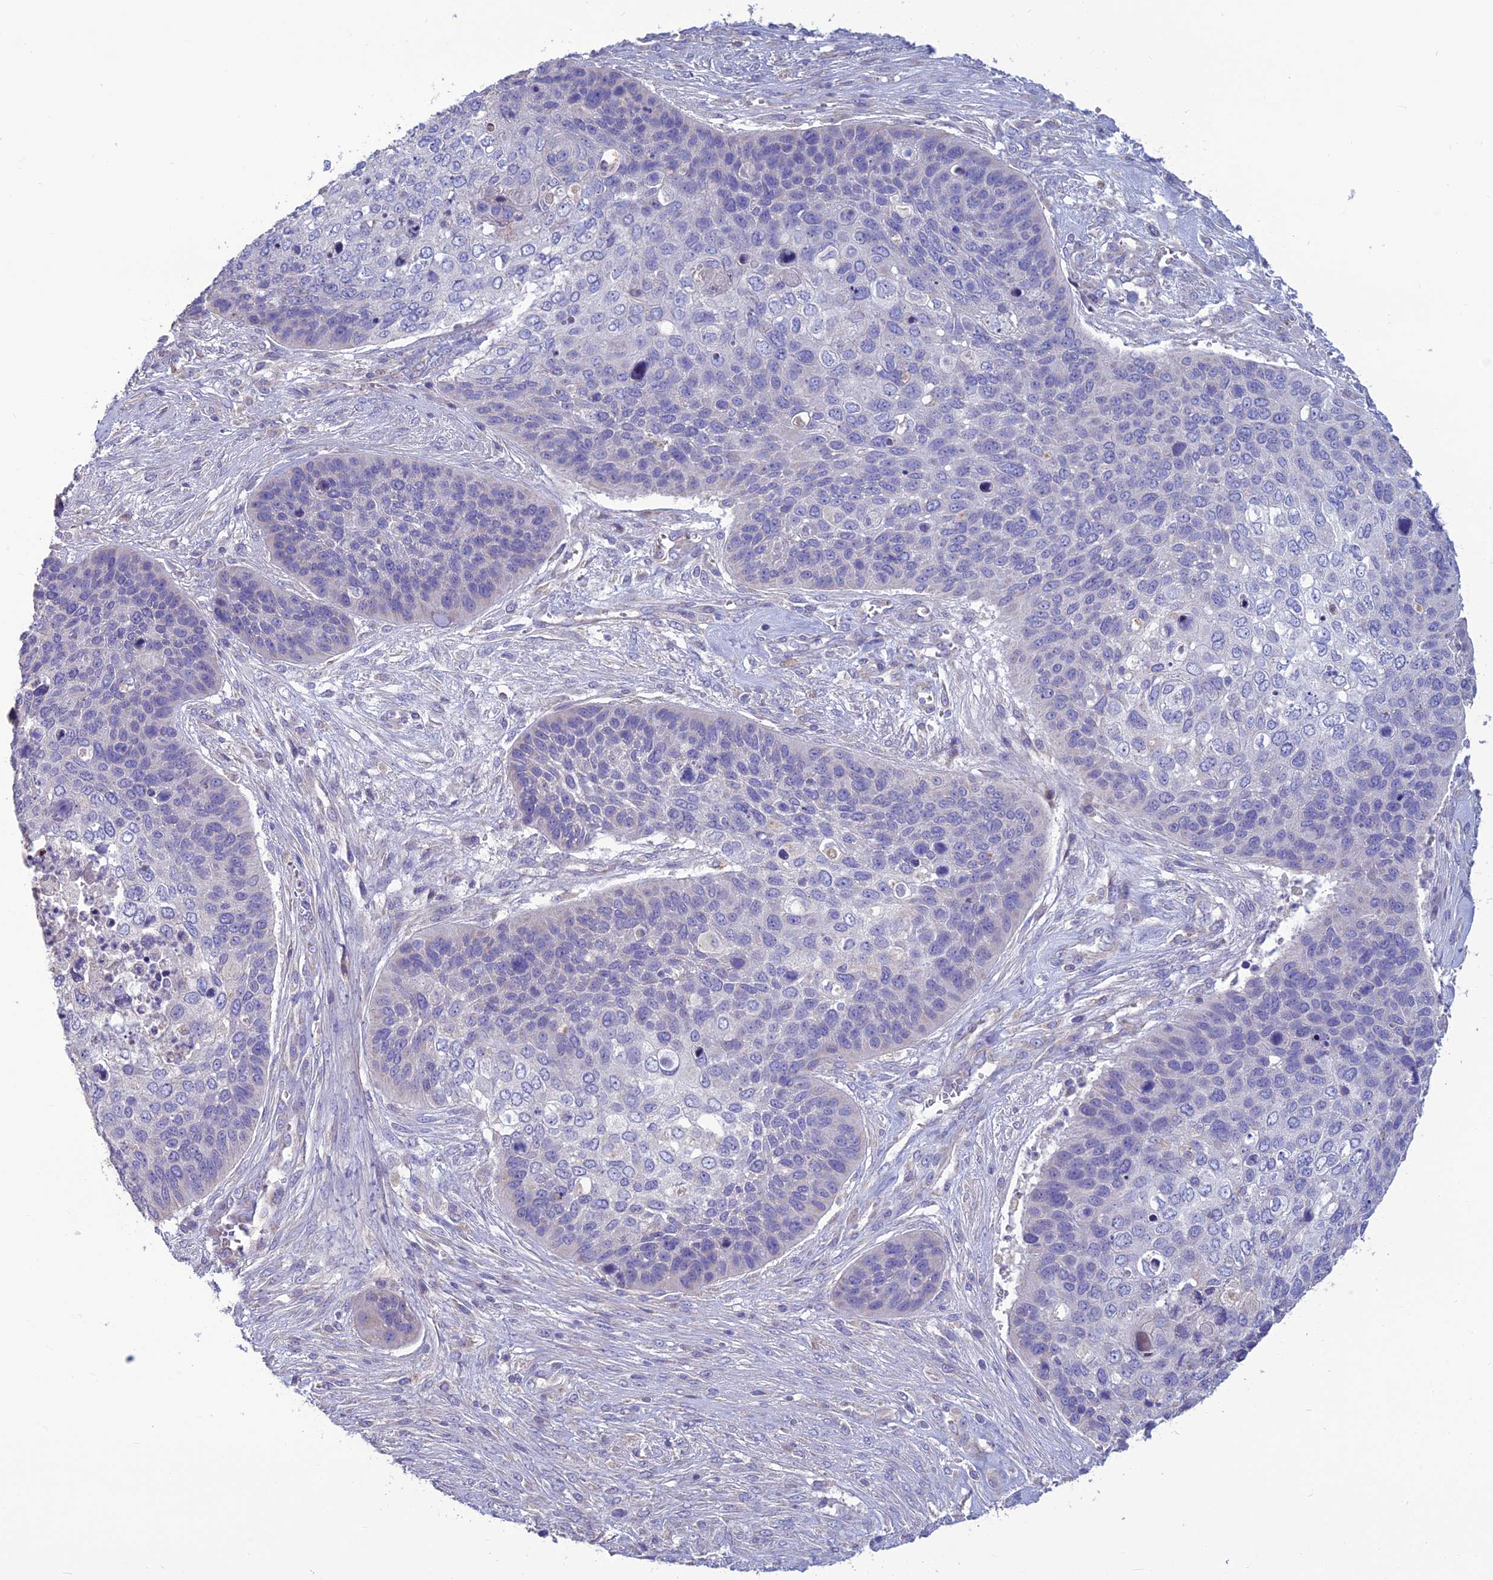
{"staining": {"intensity": "negative", "quantity": "none", "location": "none"}, "tissue": "skin cancer", "cell_type": "Tumor cells", "image_type": "cancer", "snomed": [{"axis": "morphology", "description": "Basal cell carcinoma"}, {"axis": "topography", "description": "Skin"}], "caption": "Skin basal cell carcinoma was stained to show a protein in brown. There is no significant positivity in tumor cells.", "gene": "BHMT2", "patient": {"sex": "female", "age": 74}}